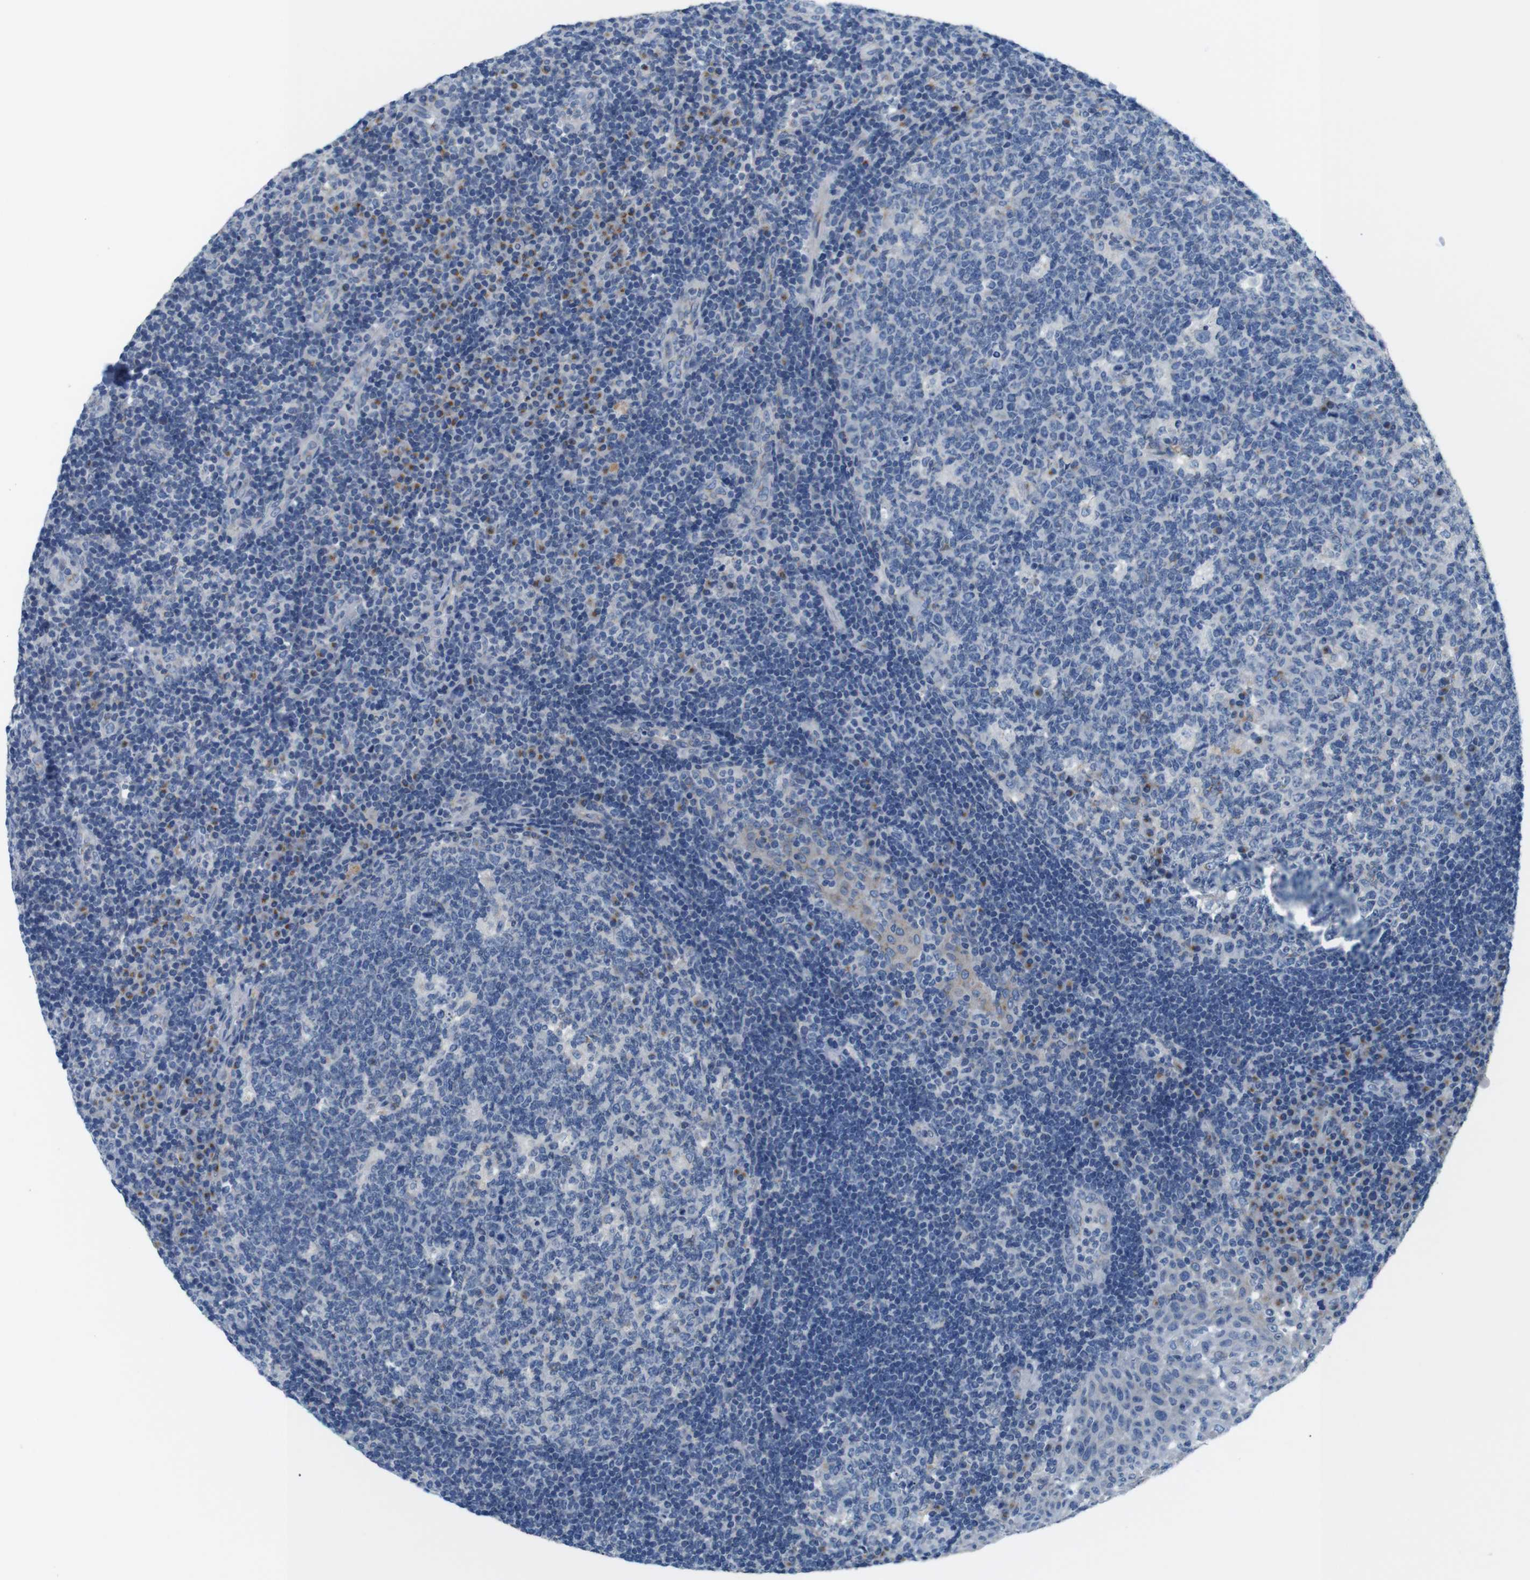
{"staining": {"intensity": "moderate", "quantity": "<25%", "location": "cytoplasmic/membranous"}, "tissue": "tonsil", "cell_type": "Germinal center cells", "image_type": "normal", "snomed": [{"axis": "morphology", "description": "Normal tissue, NOS"}, {"axis": "topography", "description": "Tonsil"}], "caption": "Germinal center cells exhibit low levels of moderate cytoplasmic/membranous expression in approximately <25% of cells in unremarkable human tonsil. Nuclei are stained in blue.", "gene": "GOLGA2", "patient": {"sex": "female", "age": 40}}